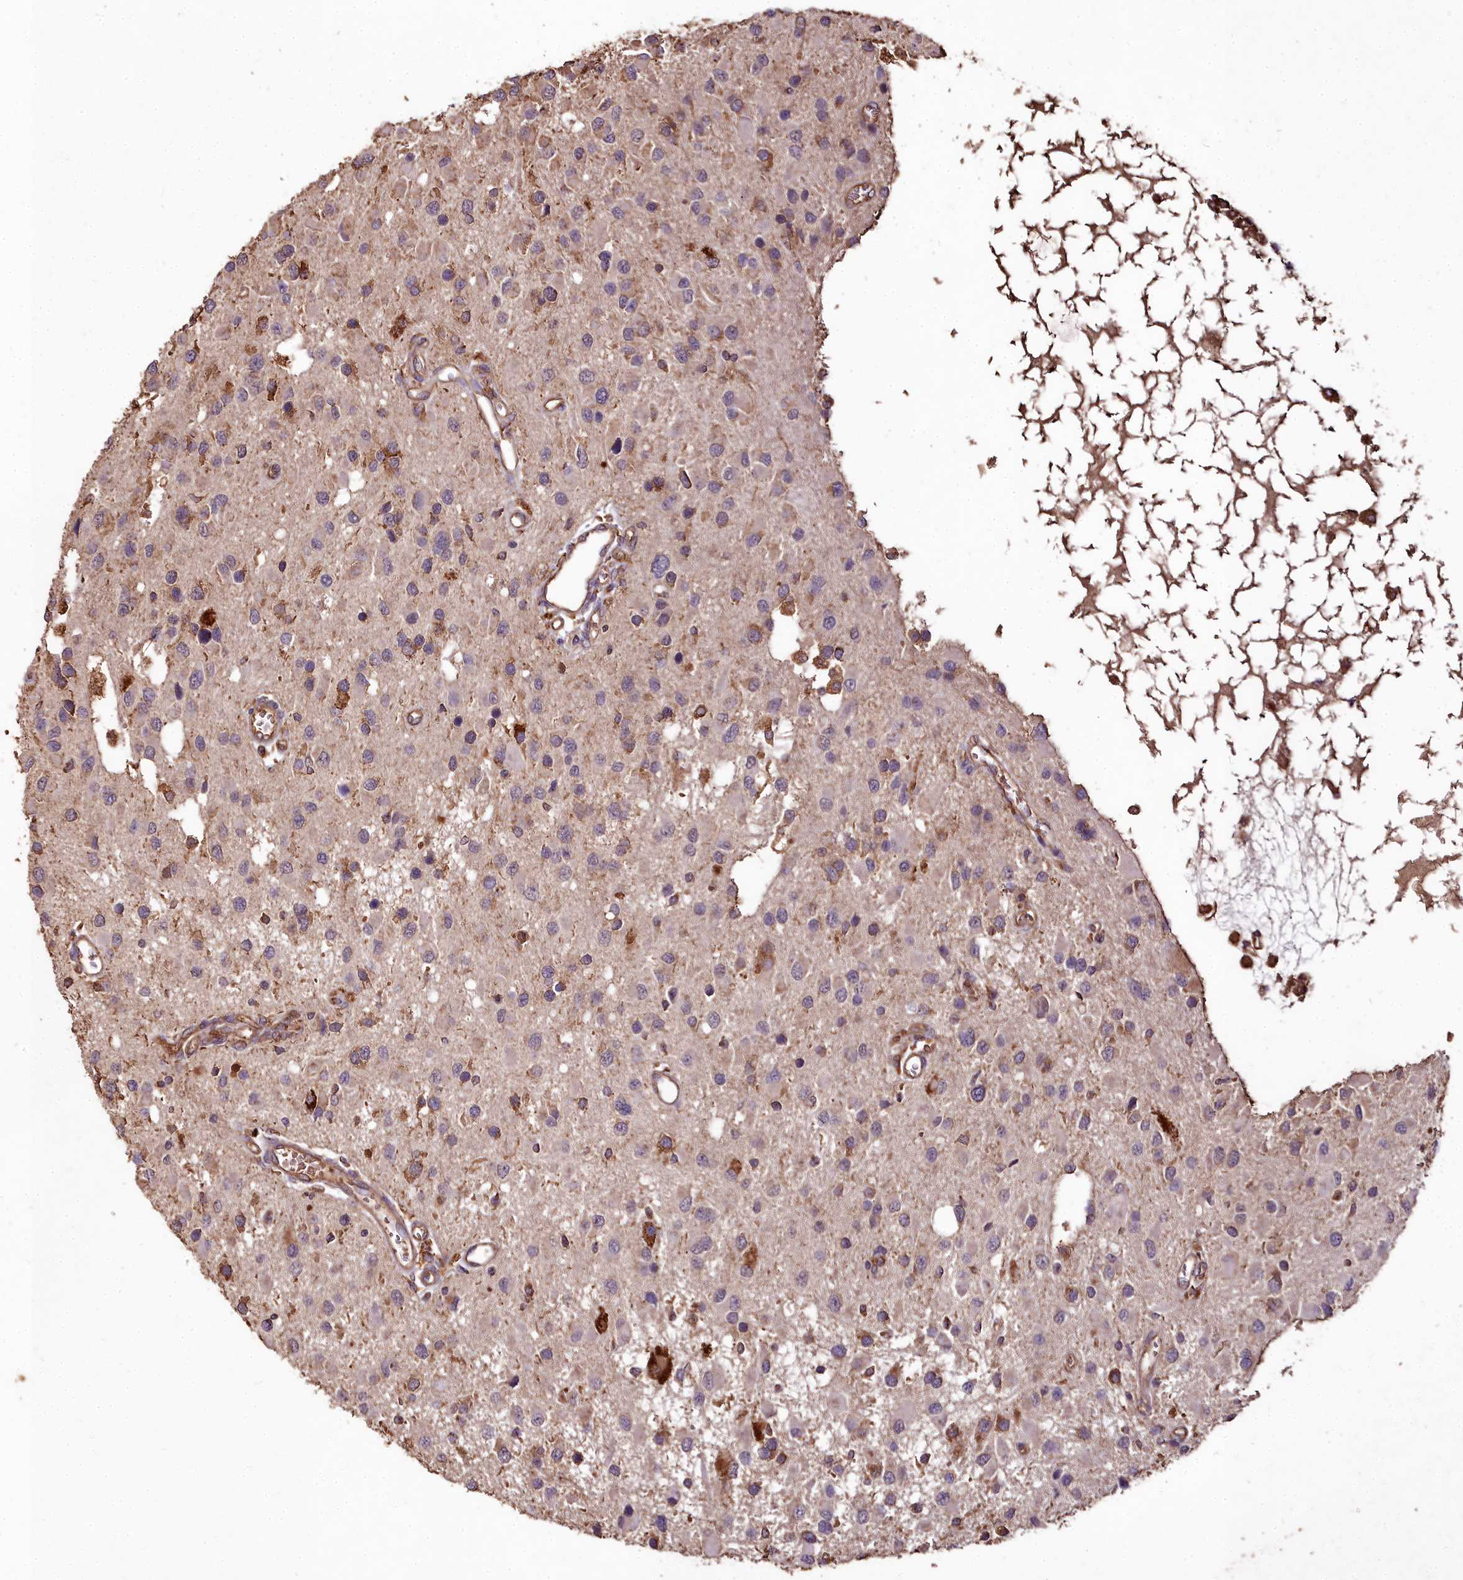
{"staining": {"intensity": "strong", "quantity": "<25%", "location": "cytoplasmic/membranous"}, "tissue": "glioma", "cell_type": "Tumor cells", "image_type": "cancer", "snomed": [{"axis": "morphology", "description": "Glioma, malignant, High grade"}, {"axis": "topography", "description": "Brain"}], "caption": "High-grade glioma (malignant) was stained to show a protein in brown. There is medium levels of strong cytoplasmic/membranous staining in approximately <25% of tumor cells.", "gene": "CEMIP2", "patient": {"sex": "male", "age": 53}}